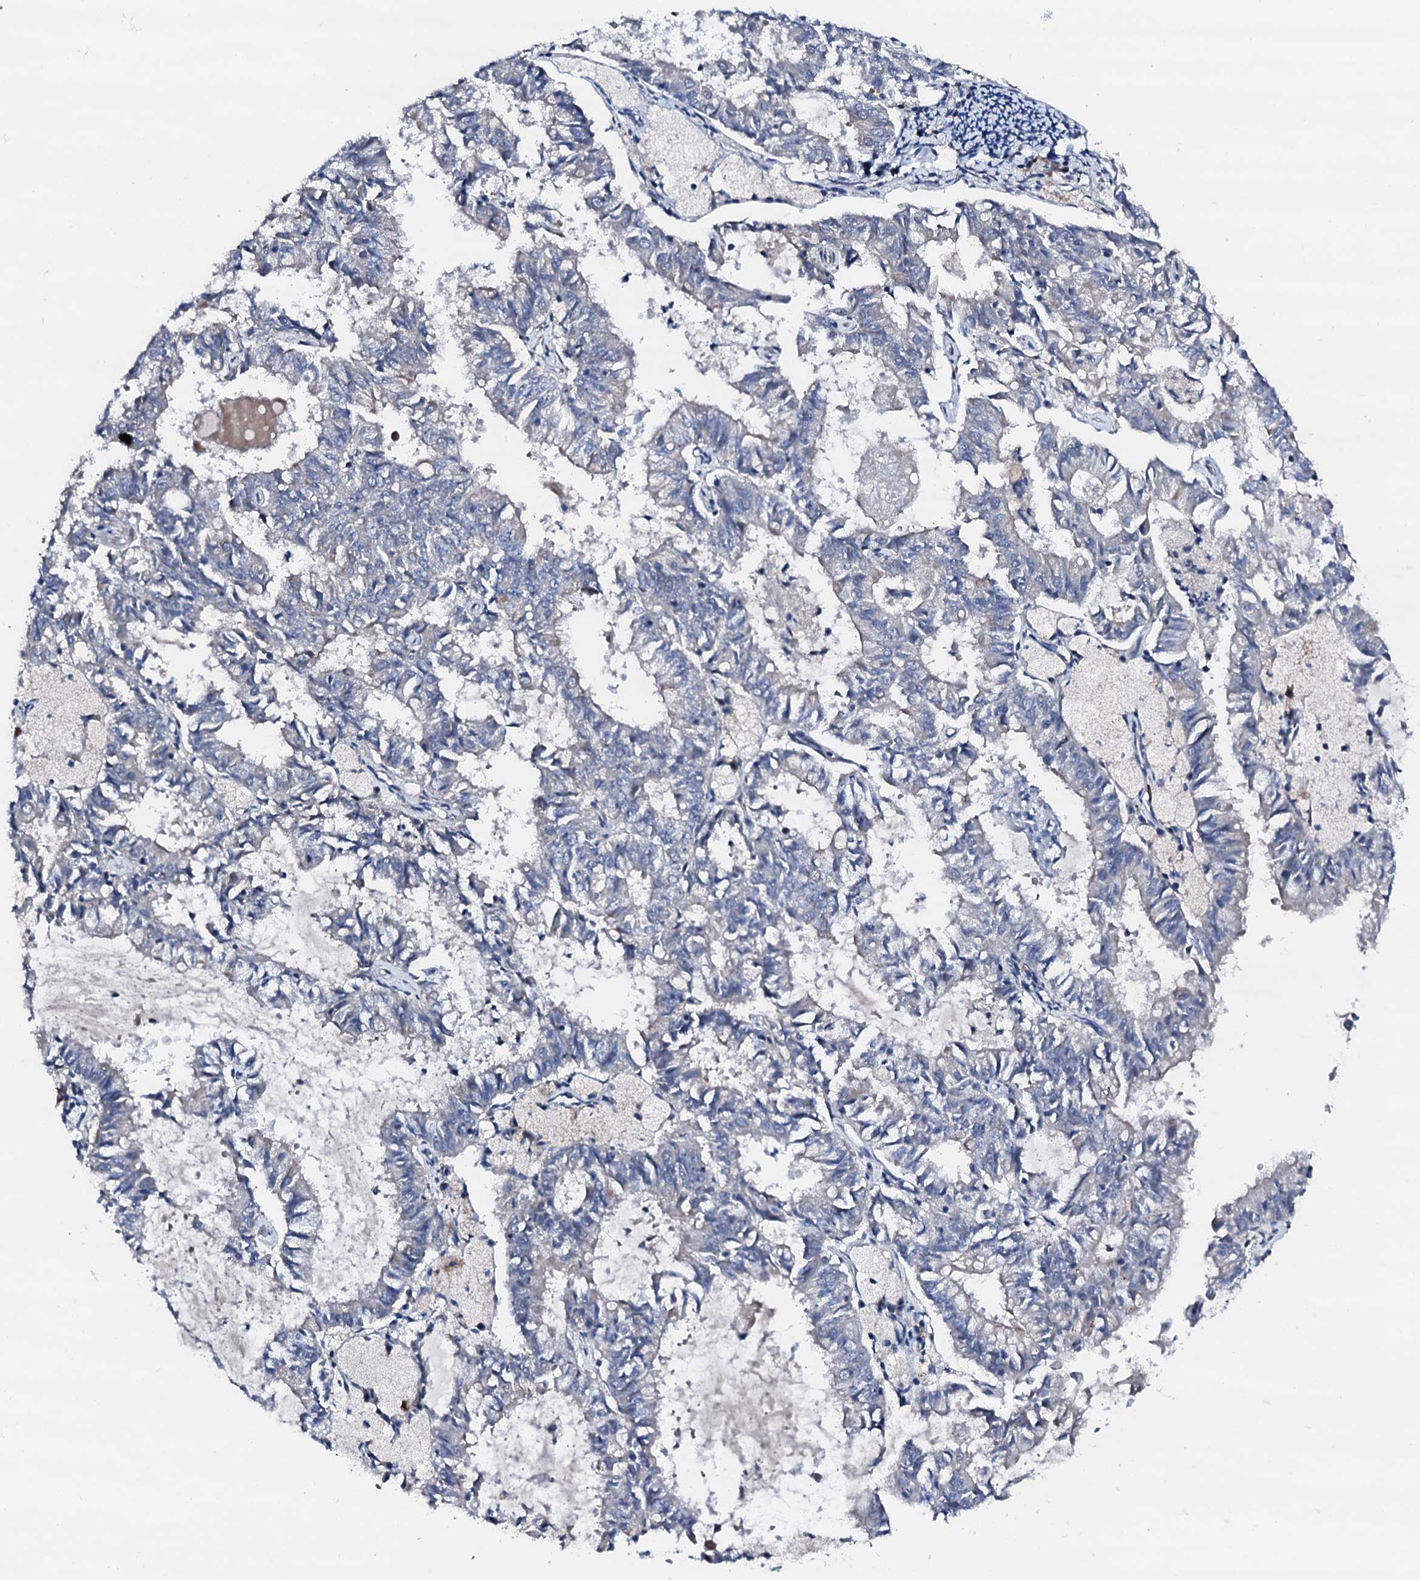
{"staining": {"intensity": "negative", "quantity": "none", "location": "none"}, "tissue": "endometrial cancer", "cell_type": "Tumor cells", "image_type": "cancer", "snomed": [{"axis": "morphology", "description": "Adenocarcinoma, NOS"}, {"axis": "topography", "description": "Endometrium"}], "caption": "Immunohistochemistry of endometrial cancer shows no expression in tumor cells.", "gene": "TRAFD1", "patient": {"sex": "female", "age": 57}}